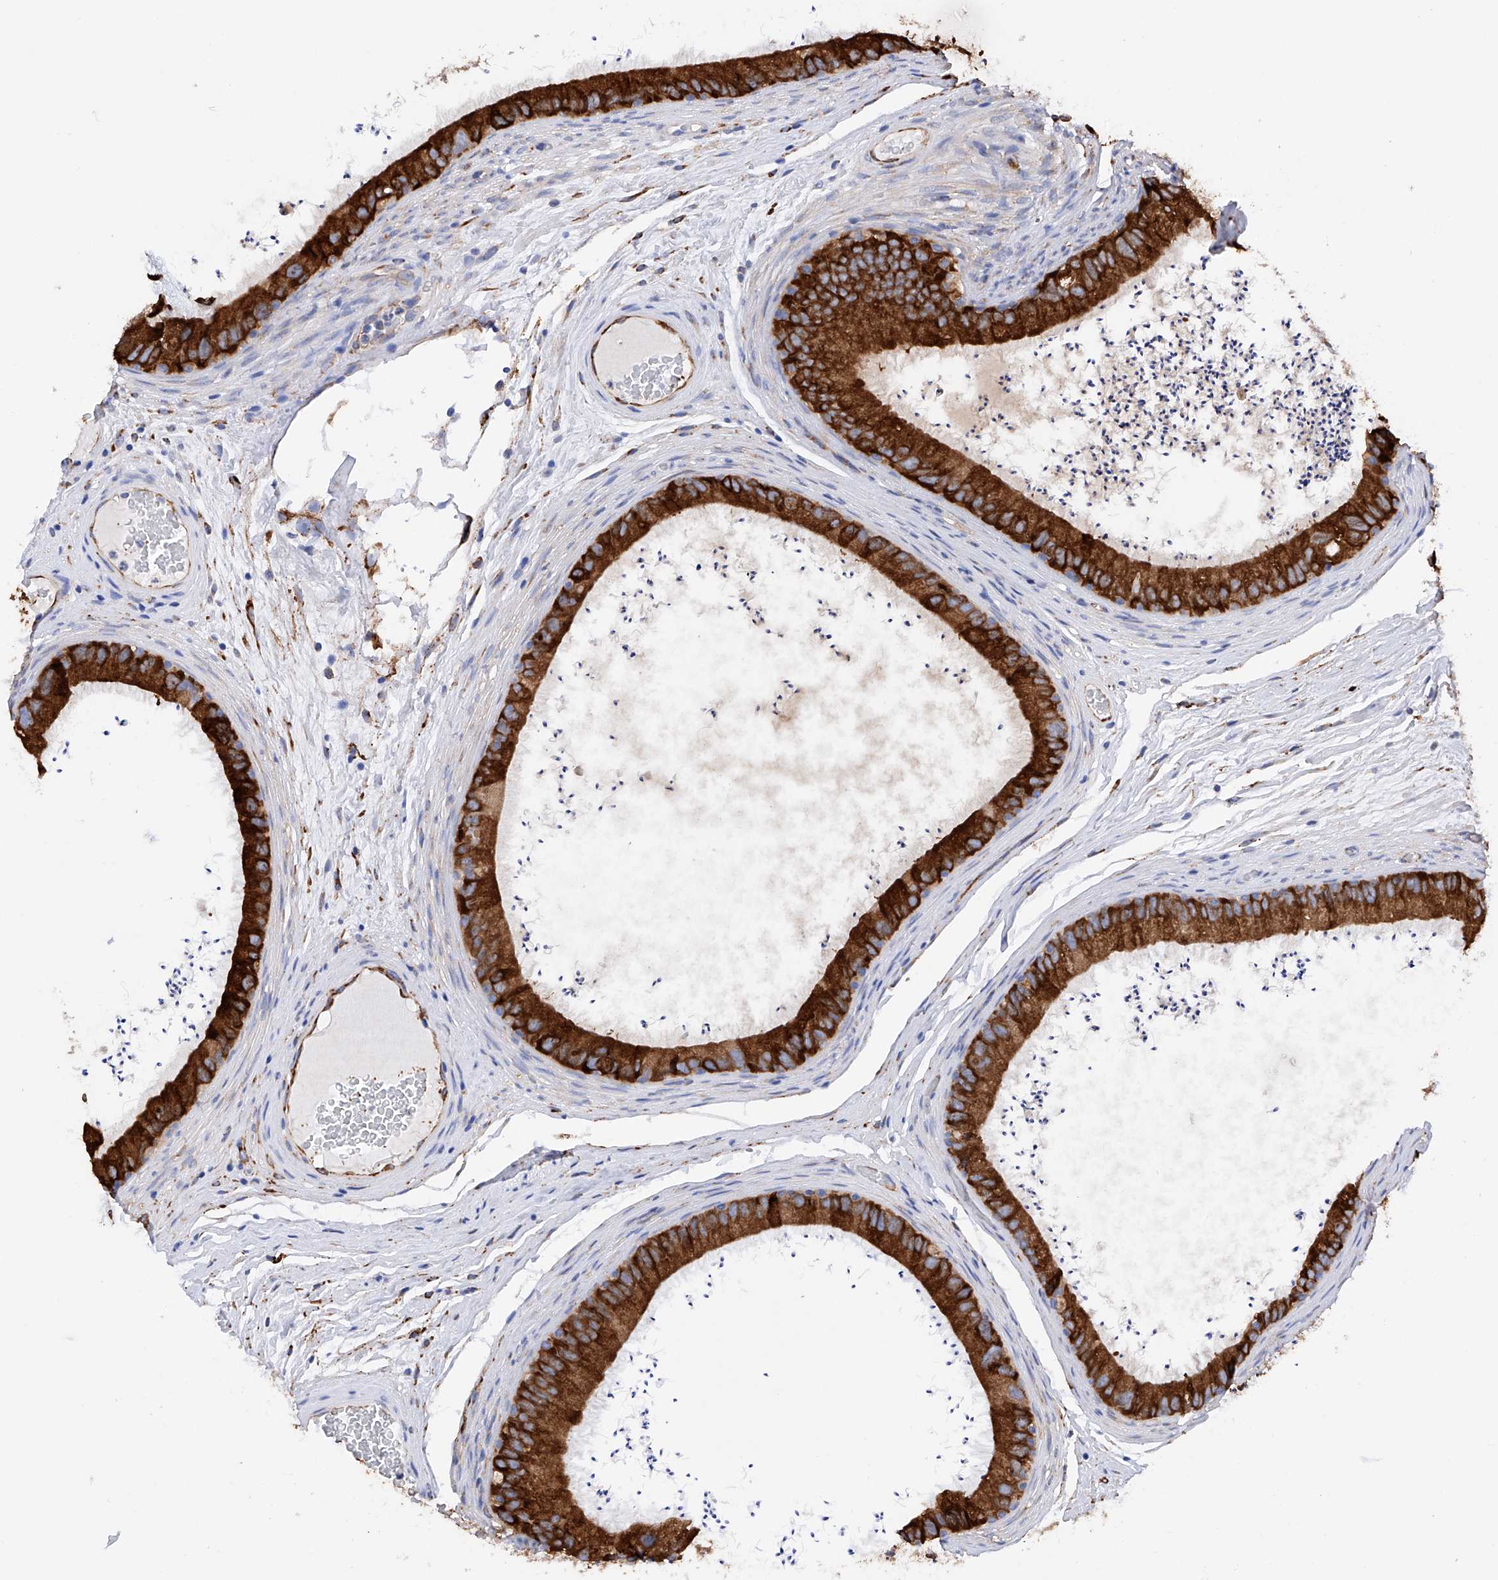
{"staining": {"intensity": "strong", "quantity": ">75%", "location": "cytoplasmic/membranous"}, "tissue": "epididymis", "cell_type": "Glandular cells", "image_type": "normal", "snomed": [{"axis": "morphology", "description": "Normal tissue, NOS"}, {"axis": "topography", "description": "Epididymis, spermatic cord, NOS"}], "caption": "Immunohistochemical staining of normal human epididymis reveals strong cytoplasmic/membranous protein positivity in approximately >75% of glandular cells.", "gene": "PDIA5", "patient": {"sex": "male", "age": 50}}